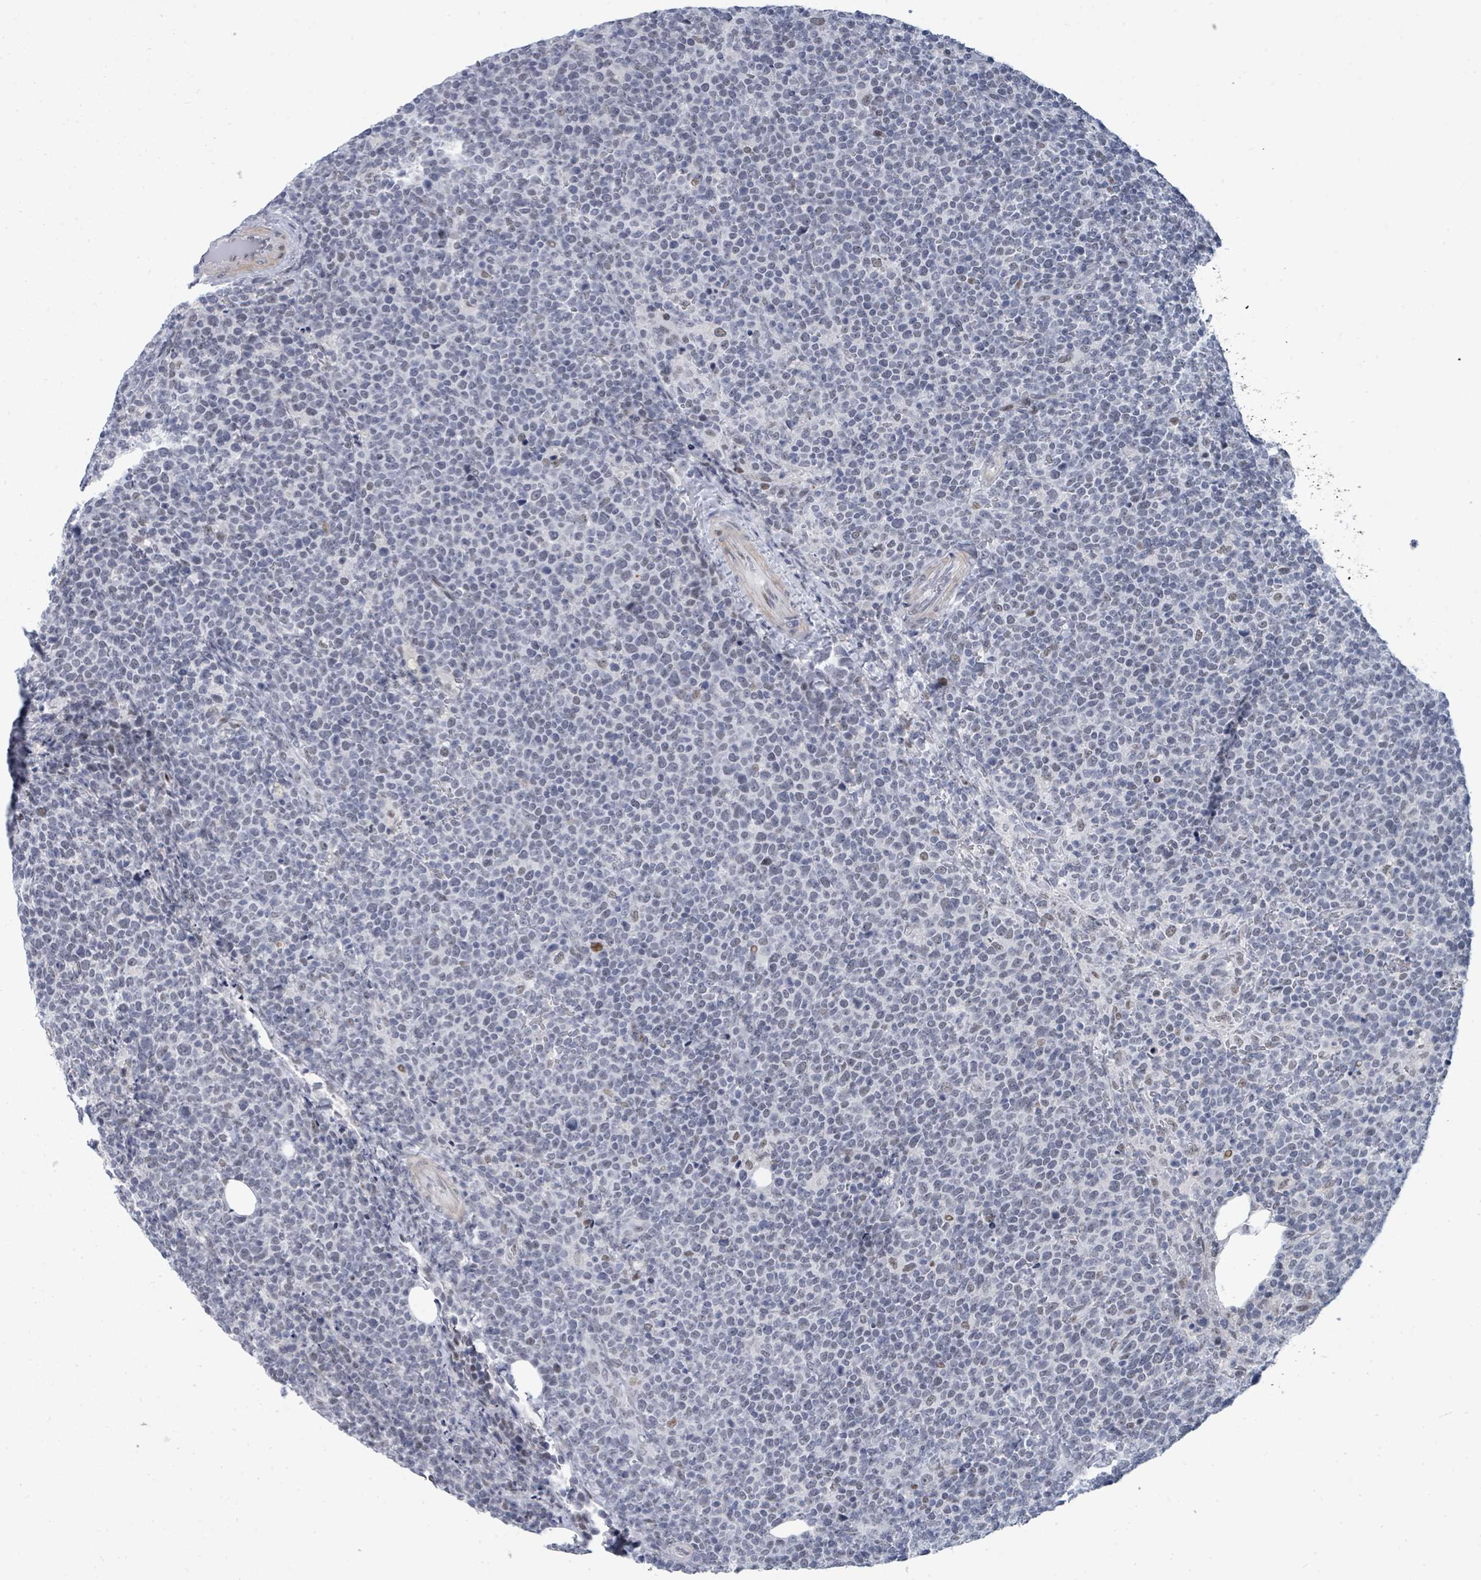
{"staining": {"intensity": "negative", "quantity": "none", "location": "none"}, "tissue": "lymphoma", "cell_type": "Tumor cells", "image_type": "cancer", "snomed": [{"axis": "morphology", "description": "Malignant lymphoma, non-Hodgkin's type, High grade"}, {"axis": "topography", "description": "Lymph node"}], "caption": "A high-resolution image shows IHC staining of lymphoma, which displays no significant expression in tumor cells. Nuclei are stained in blue.", "gene": "CT45A5", "patient": {"sex": "male", "age": 61}}